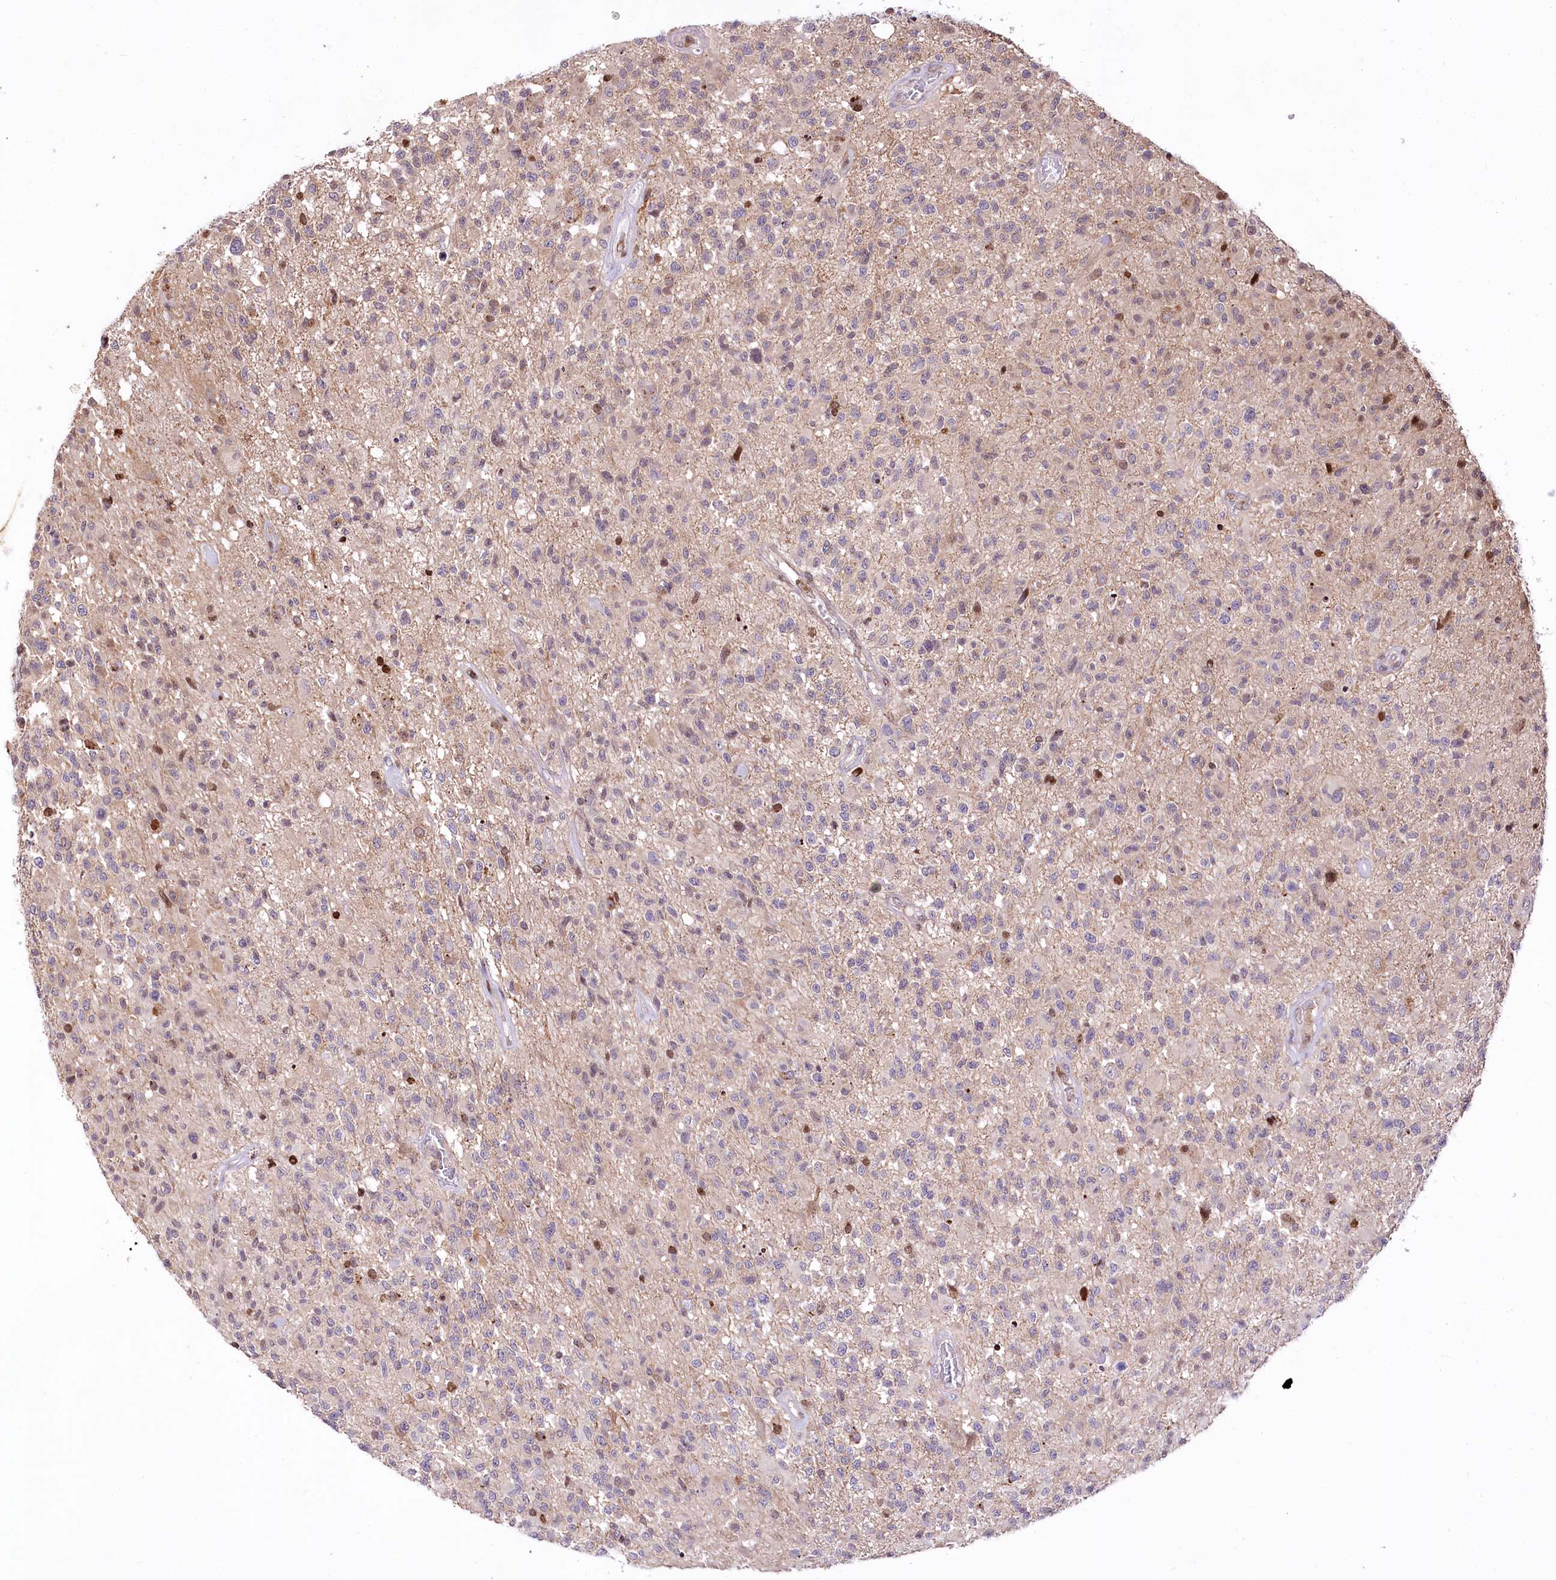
{"staining": {"intensity": "negative", "quantity": "none", "location": "none"}, "tissue": "glioma", "cell_type": "Tumor cells", "image_type": "cancer", "snomed": [{"axis": "morphology", "description": "Glioma, malignant, High grade"}, {"axis": "morphology", "description": "Glioblastoma, NOS"}, {"axis": "topography", "description": "Brain"}], "caption": "Micrograph shows no significant protein staining in tumor cells of glioma.", "gene": "ZFYVE27", "patient": {"sex": "male", "age": 60}}